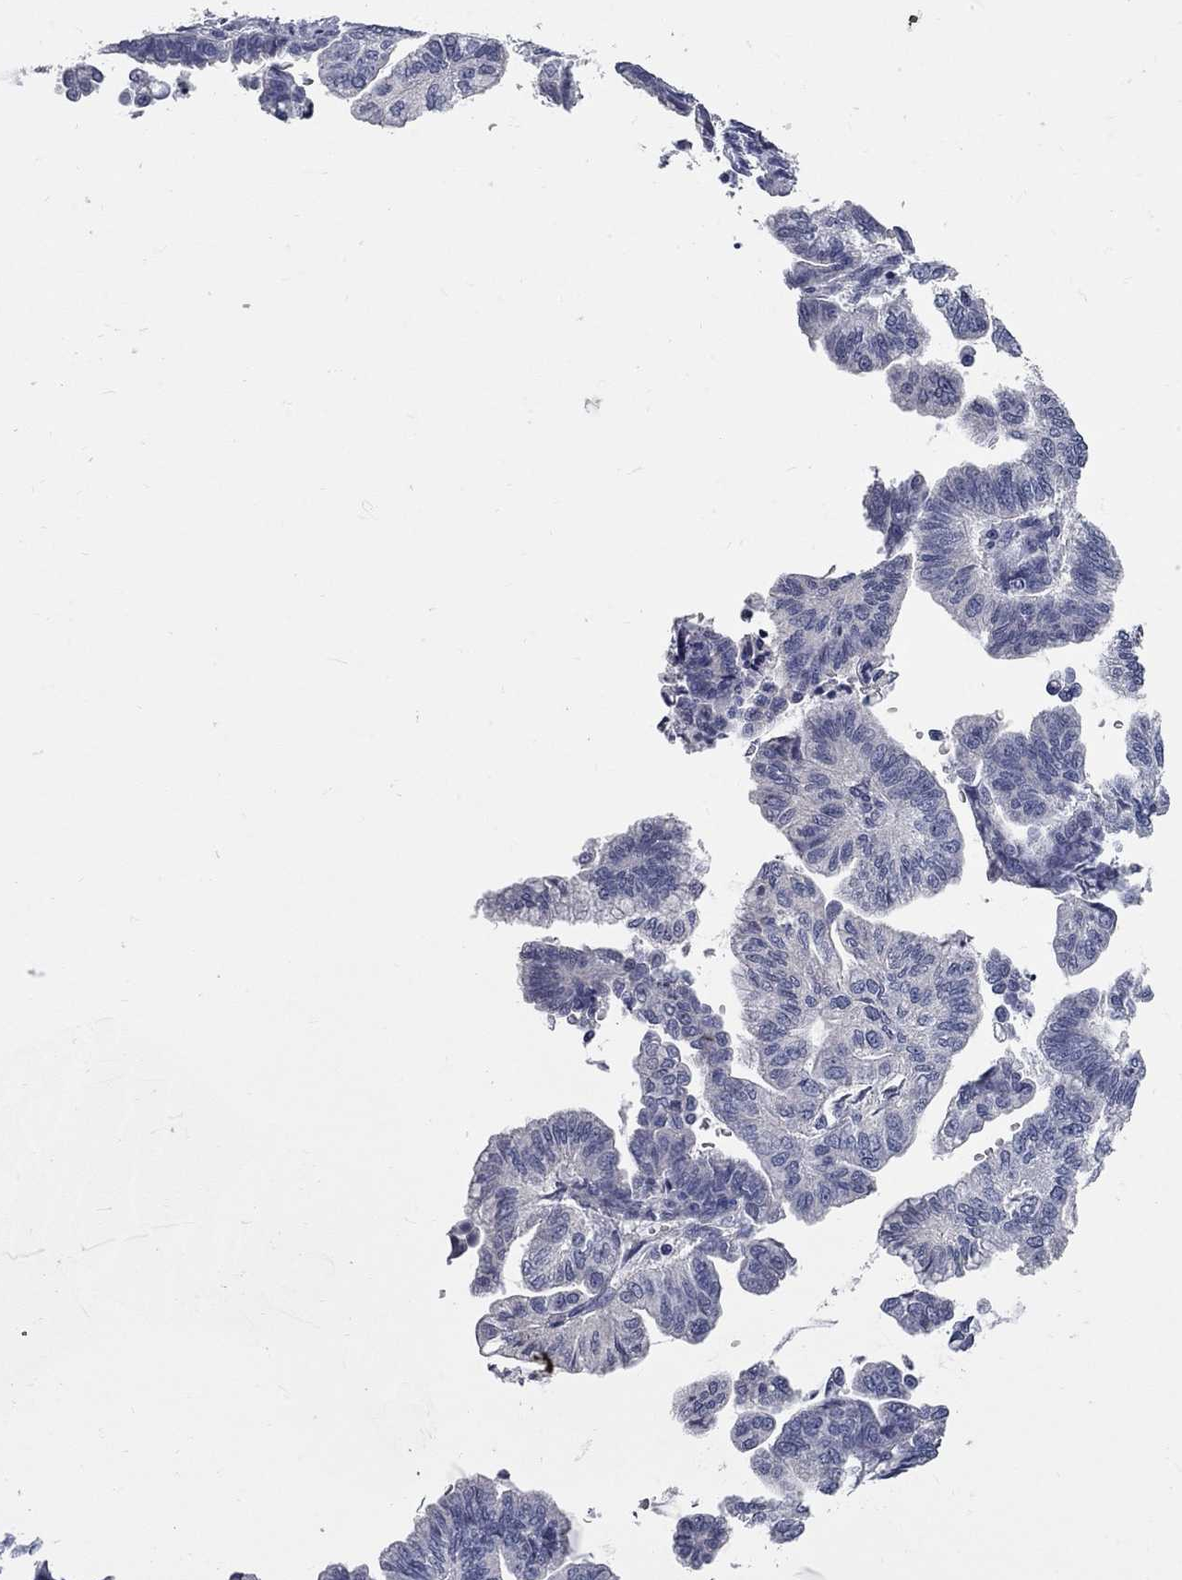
{"staining": {"intensity": "negative", "quantity": "none", "location": "none"}, "tissue": "stomach cancer", "cell_type": "Tumor cells", "image_type": "cancer", "snomed": [{"axis": "morphology", "description": "Adenocarcinoma, NOS"}, {"axis": "topography", "description": "Stomach"}], "caption": "Stomach cancer (adenocarcinoma) was stained to show a protein in brown. There is no significant expression in tumor cells.", "gene": "SYT12", "patient": {"sex": "male", "age": 83}}